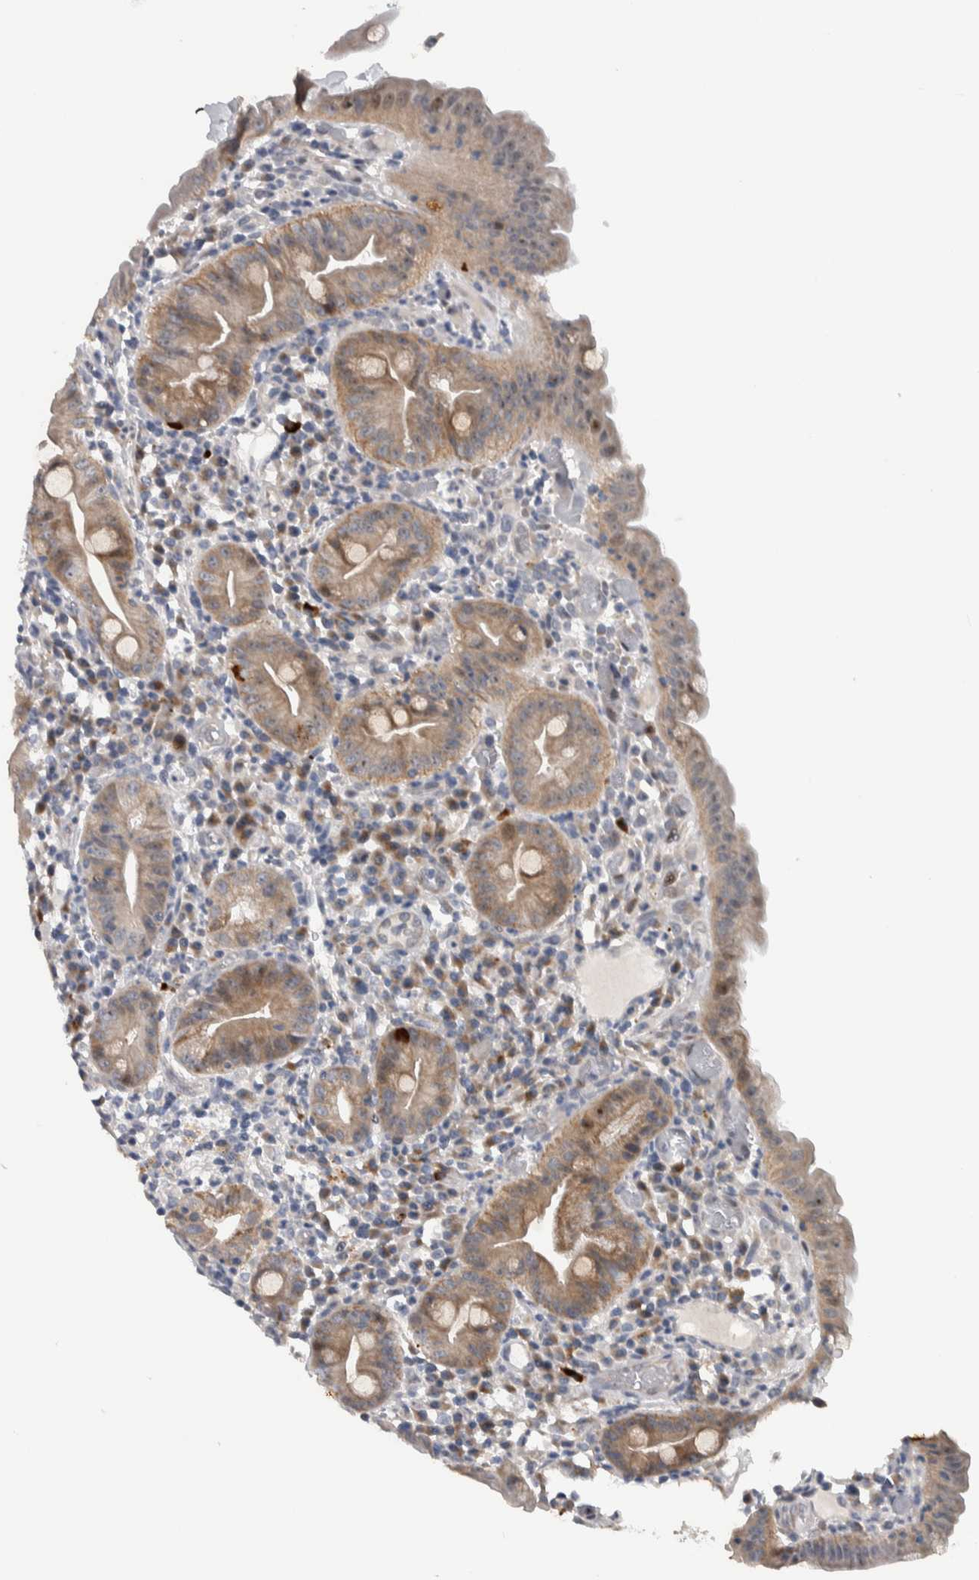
{"staining": {"intensity": "moderate", "quantity": ">75%", "location": "cytoplasmic/membranous"}, "tissue": "duodenum", "cell_type": "Glandular cells", "image_type": "normal", "snomed": [{"axis": "morphology", "description": "Normal tissue, NOS"}, {"axis": "topography", "description": "Duodenum"}], "caption": "An image showing moderate cytoplasmic/membranous expression in approximately >75% of glandular cells in benign duodenum, as visualized by brown immunohistochemical staining.", "gene": "PRRG4", "patient": {"sex": "male", "age": 50}}